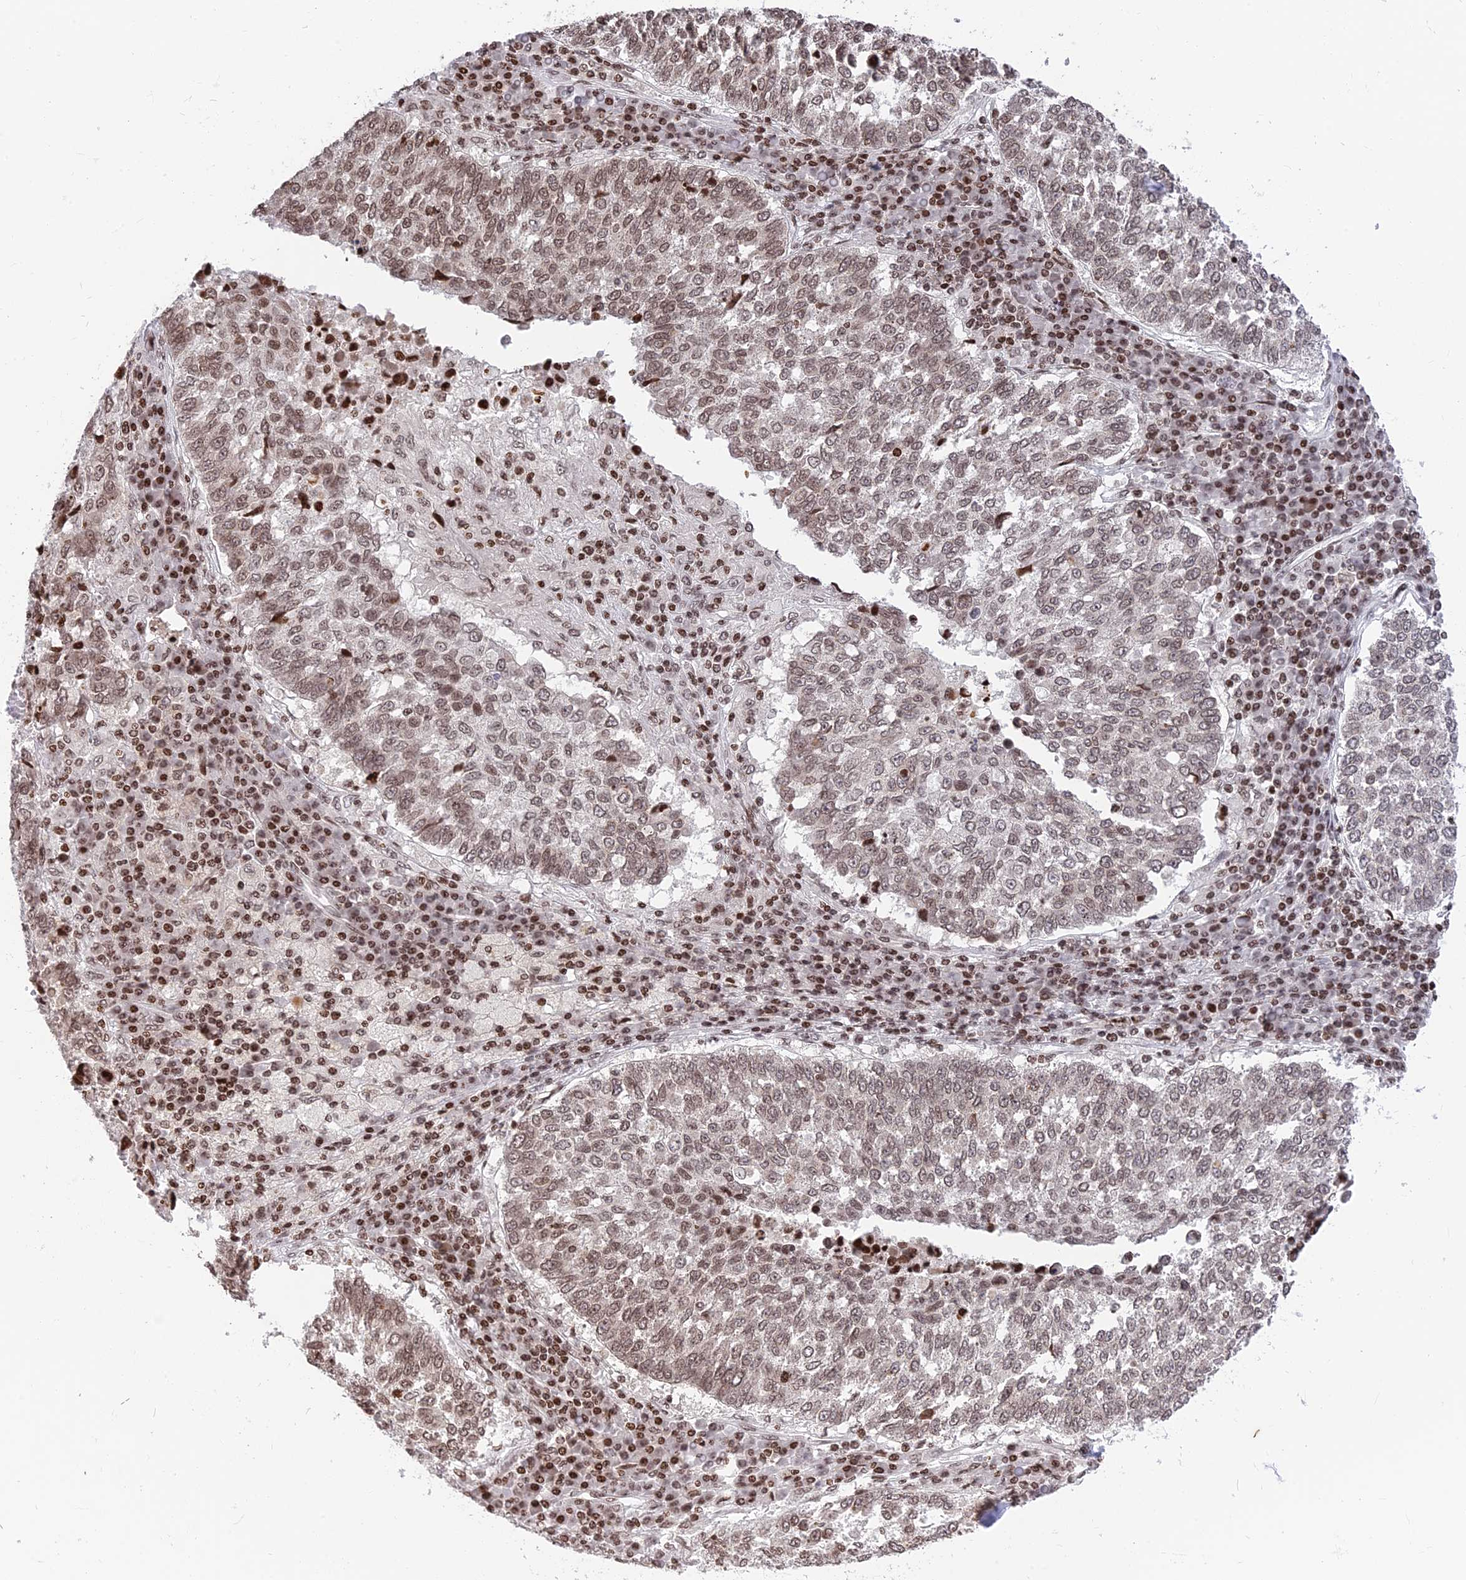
{"staining": {"intensity": "moderate", "quantity": ">75%", "location": "nuclear"}, "tissue": "lung cancer", "cell_type": "Tumor cells", "image_type": "cancer", "snomed": [{"axis": "morphology", "description": "Squamous cell carcinoma, NOS"}, {"axis": "topography", "description": "Lung"}], "caption": "Immunohistochemistry micrograph of lung squamous cell carcinoma stained for a protein (brown), which exhibits medium levels of moderate nuclear positivity in about >75% of tumor cells.", "gene": "TET2", "patient": {"sex": "male", "age": 73}}